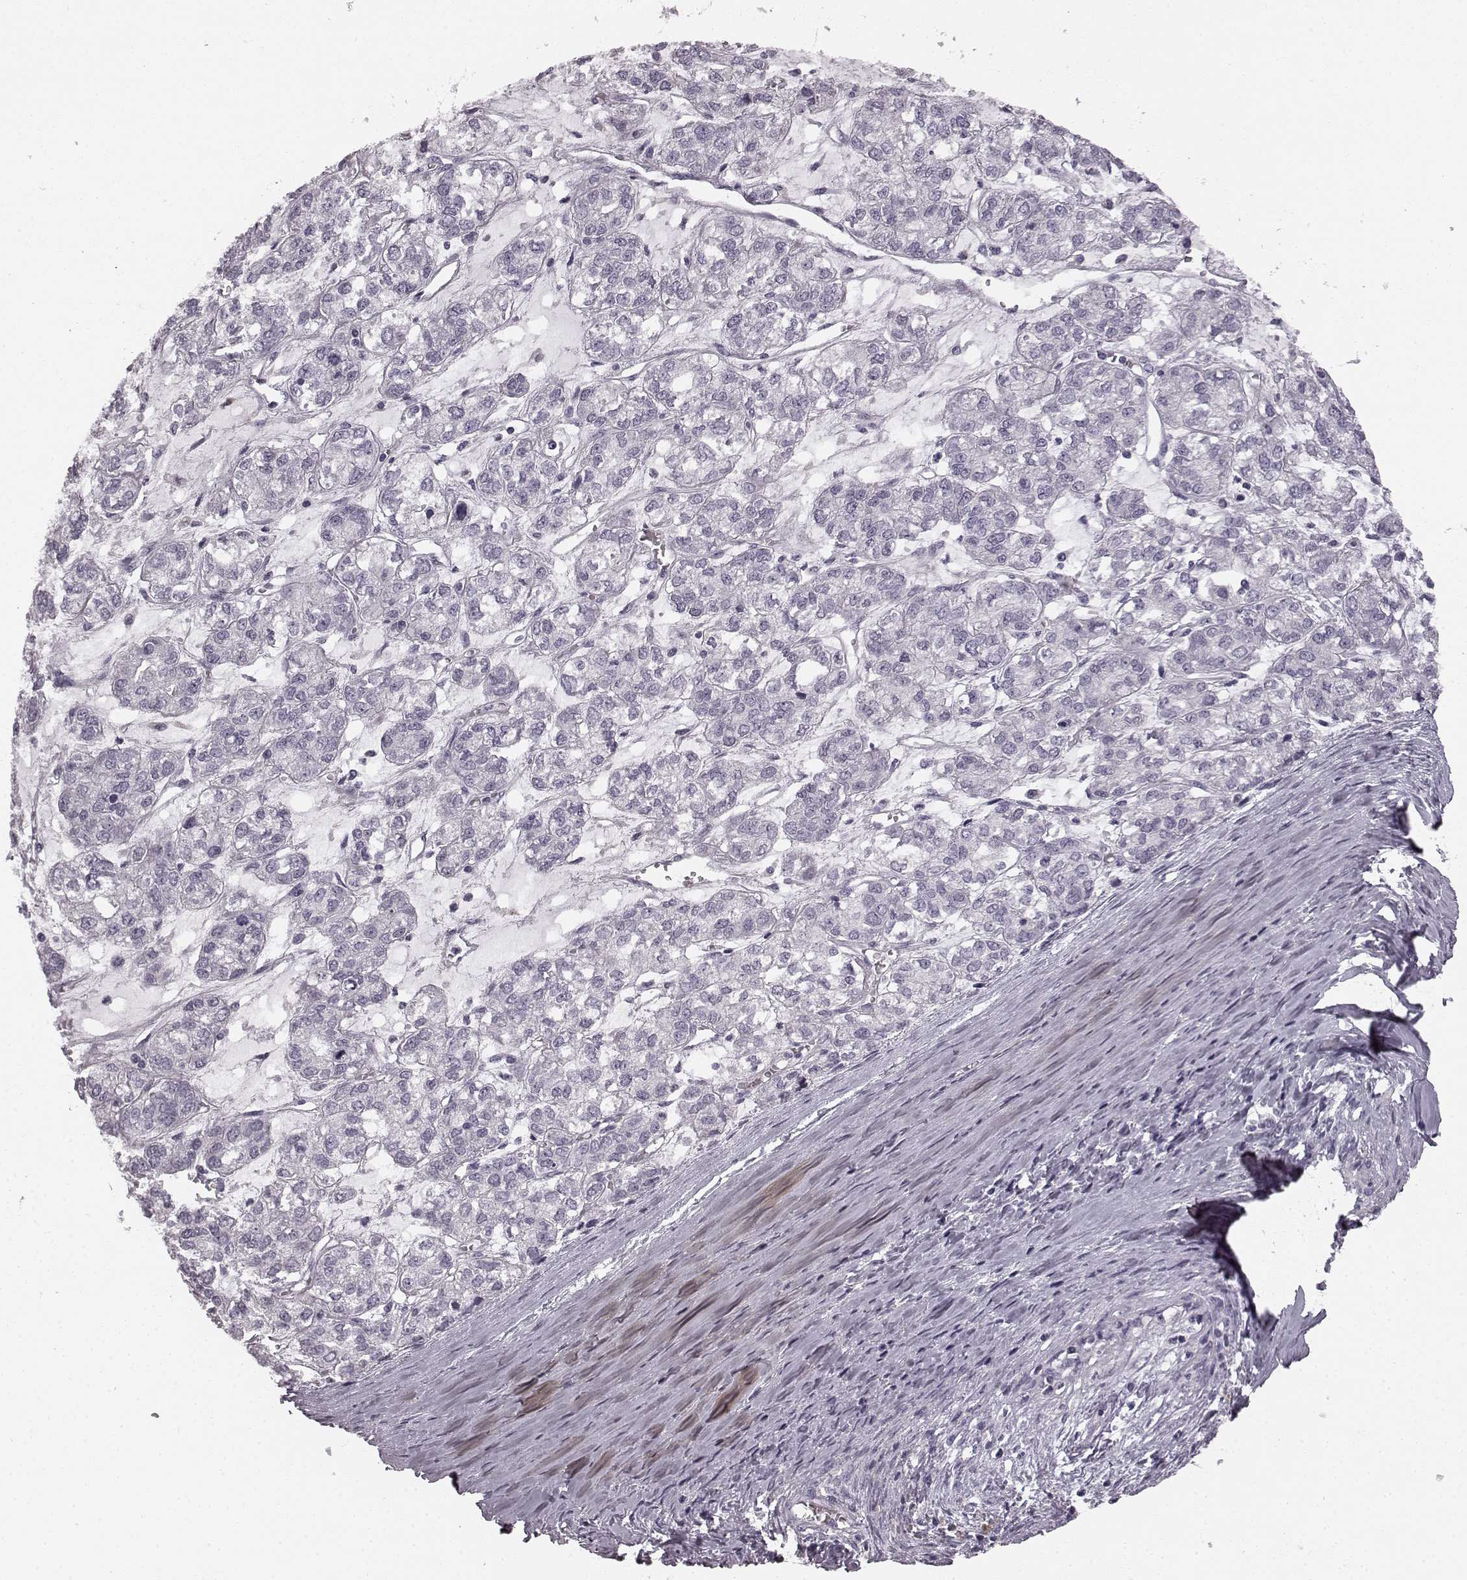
{"staining": {"intensity": "negative", "quantity": "none", "location": "none"}, "tissue": "ovarian cancer", "cell_type": "Tumor cells", "image_type": "cancer", "snomed": [{"axis": "morphology", "description": "Carcinoma, endometroid"}, {"axis": "topography", "description": "Ovary"}], "caption": "This is a micrograph of IHC staining of ovarian endometroid carcinoma, which shows no expression in tumor cells.", "gene": "TMPRSS15", "patient": {"sex": "female", "age": 64}}